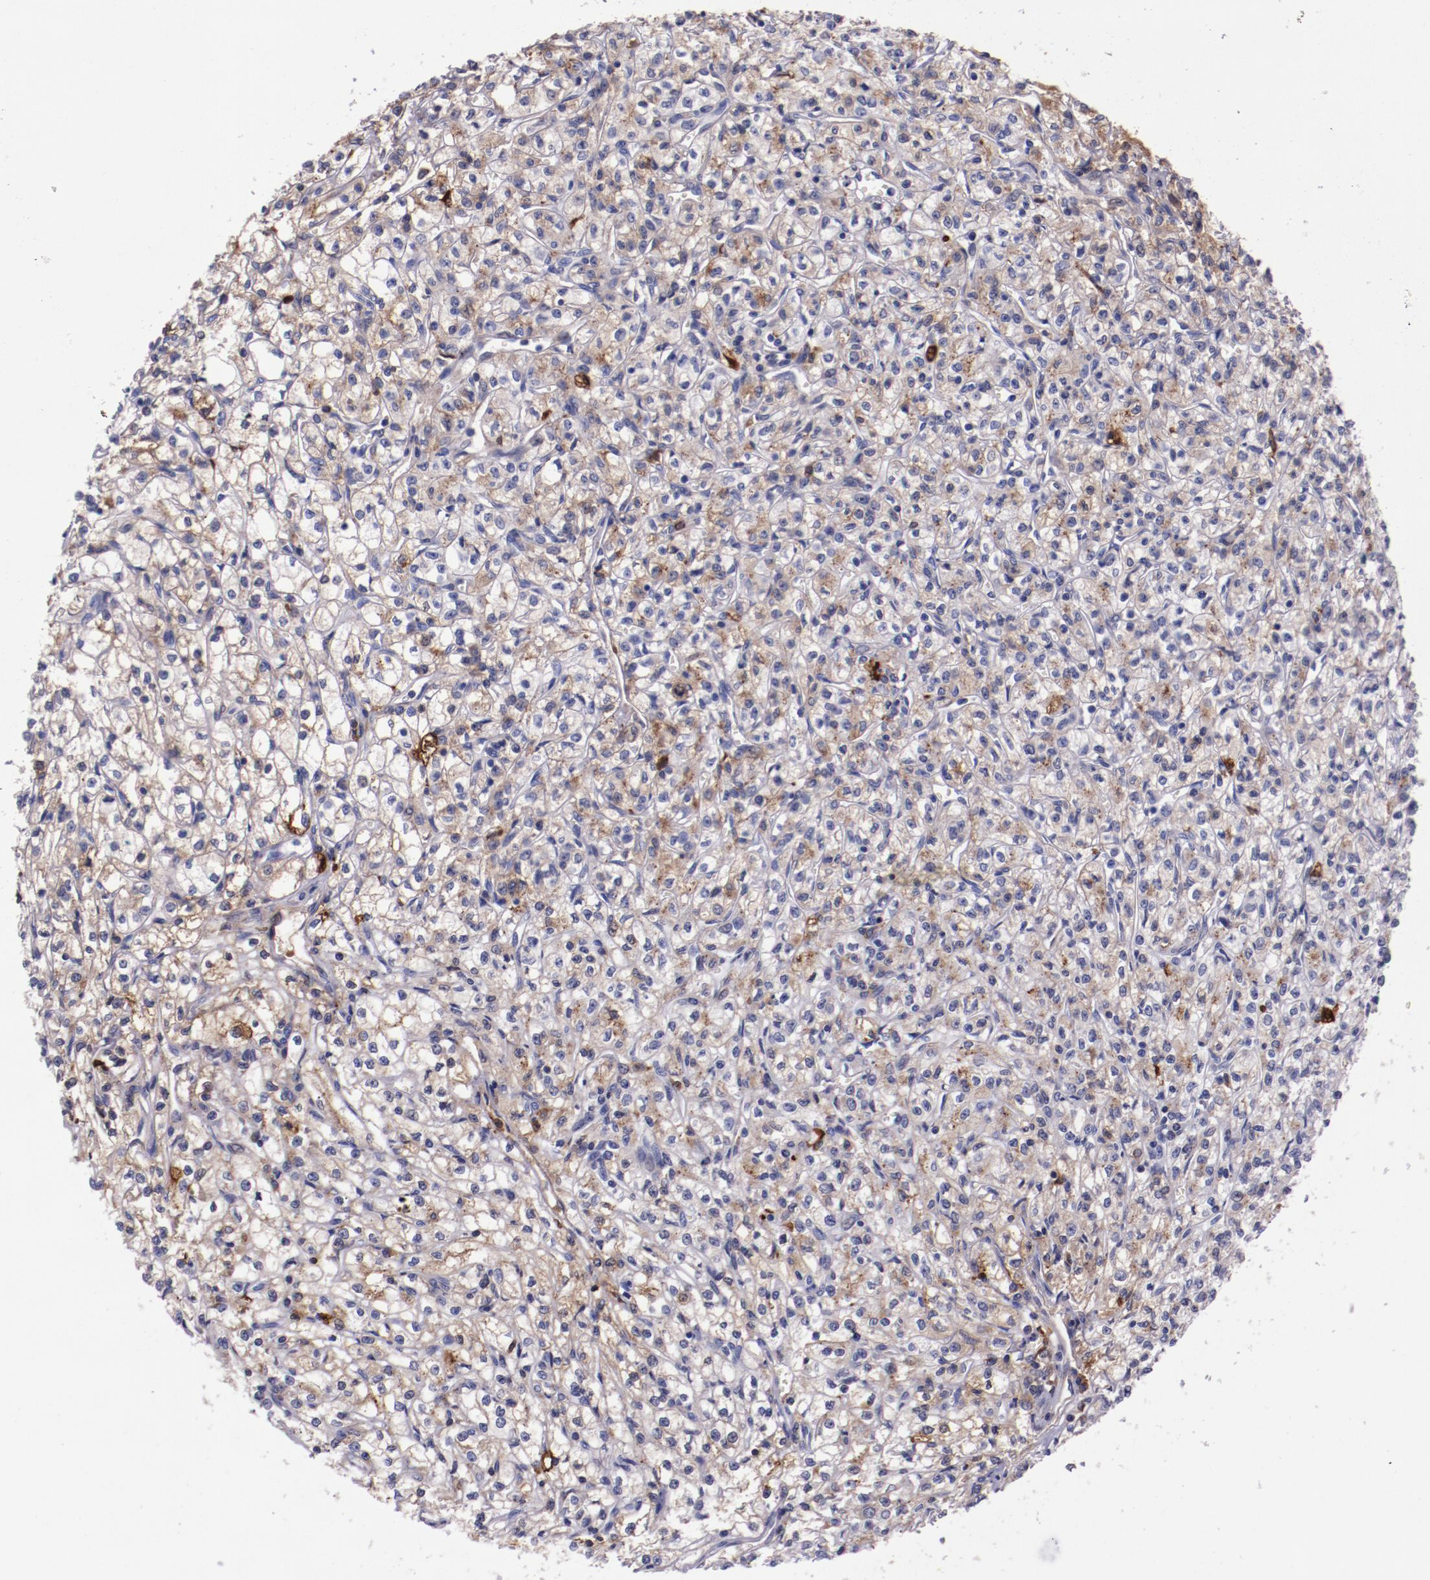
{"staining": {"intensity": "weak", "quantity": "<25%", "location": "cytoplasmic/membranous"}, "tissue": "renal cancer", "cell_type": "Tumor cells", "image_type": "cancer", "snomed": [{"axis": "morphology", "description": "Adenocarcinoma, NOS"}, {"axis": "topography", "description": "Kidney"}], "caption": "High magnification brightfield microscopy of renal cancer (adenocarcinoma) stained with DAB (3,3'-diaminobenzidine) (brown) and counterstained with hematoxylin (blue): tumor cells show no significant positivity.", "gene": "APOH", "patient": {"sex": "male", "age": 61}}